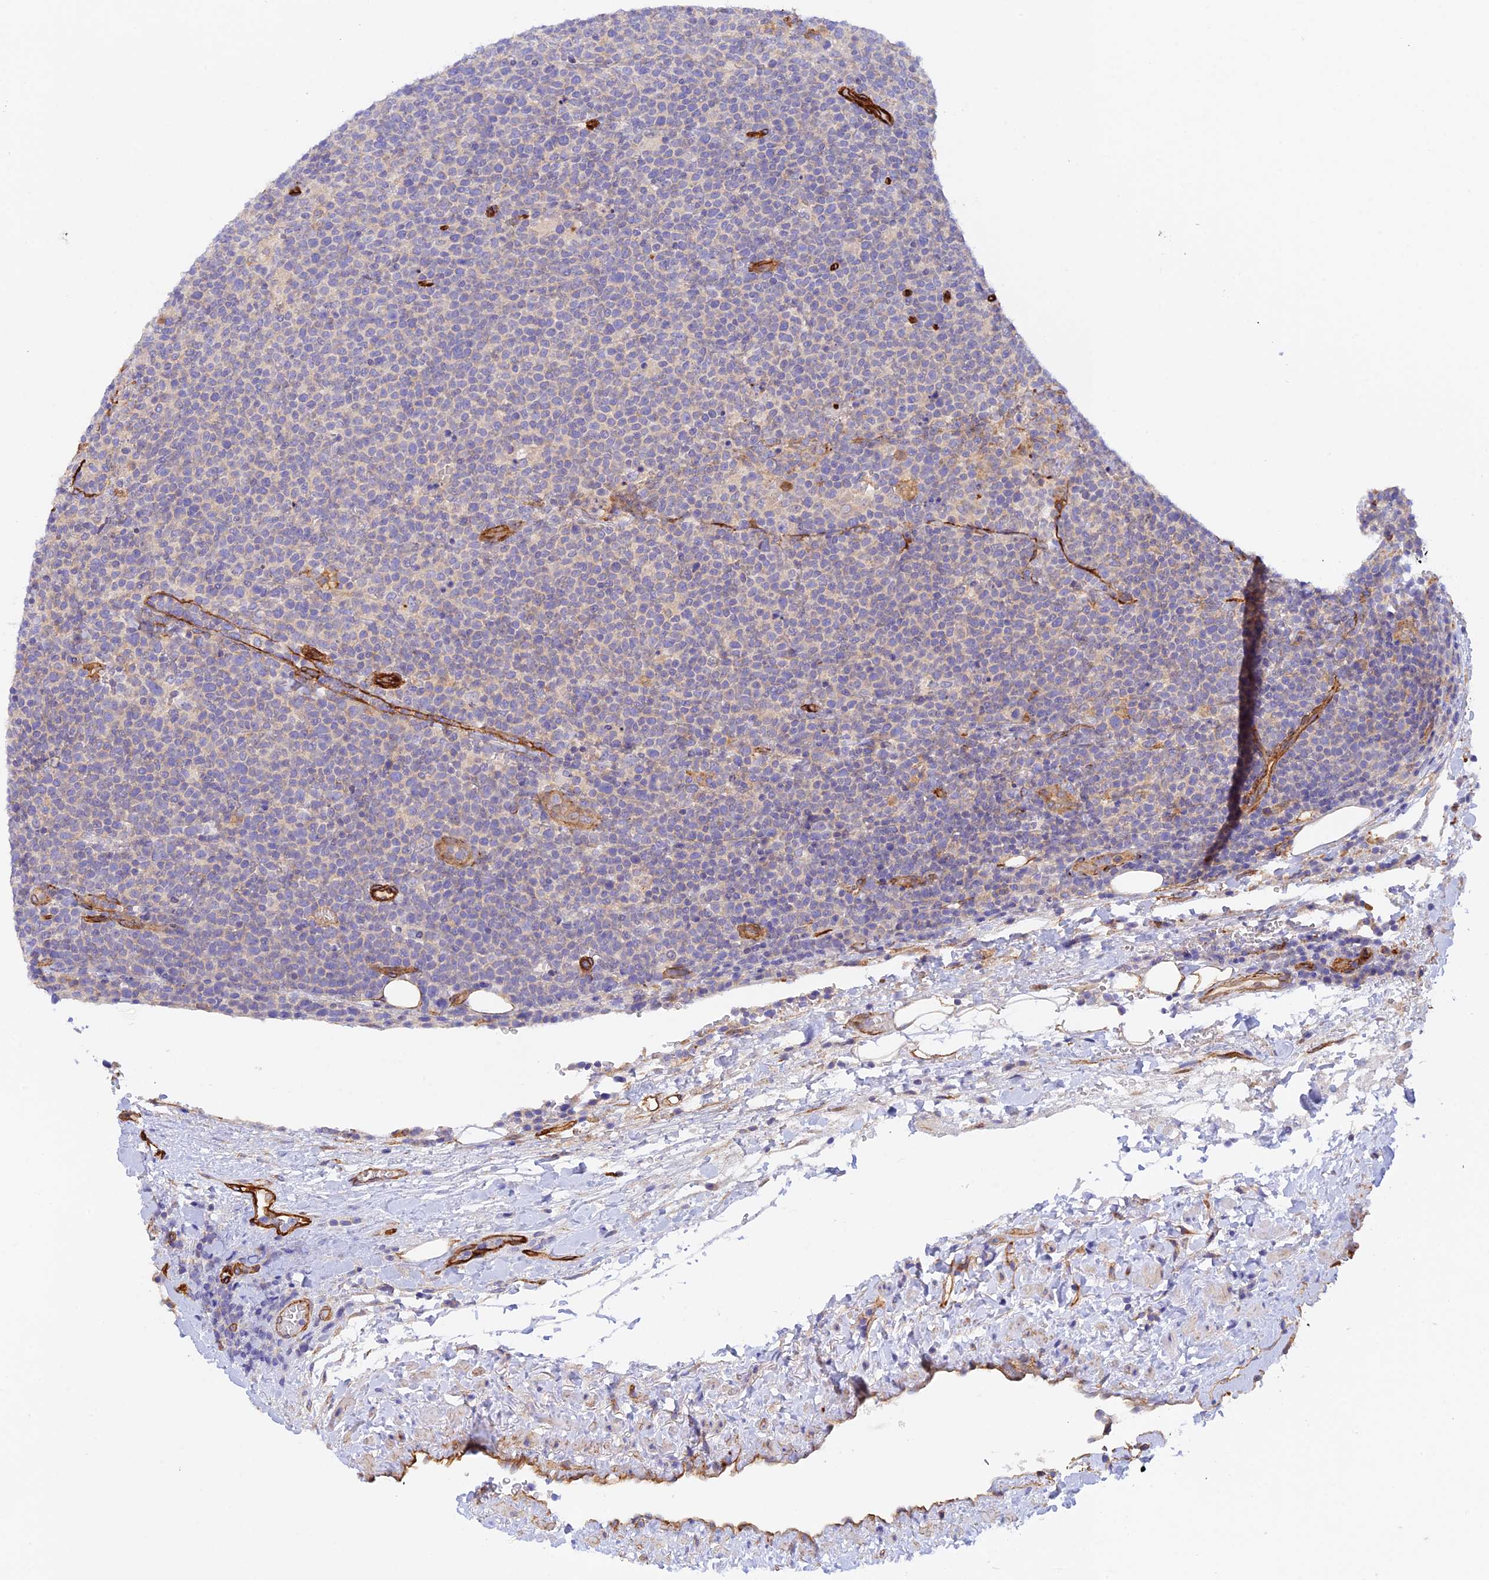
{"staining": {"intensity": "negative", "quantity": "none", "location": "none"}, "tissue": "lymphoma", "cell_type": "Tumor cells", "image_type": "cancer", "snomed": [{"axis": "morphology", "description": "Malignant lymphoma, non-Hodgkin's type, High grade"}, {"axis": "topography", "description": "Lymph node"}], "caption": "Tumor cells show no significant expression in high-grade malignant lymphoma, non-Hodgkin's type.", "gene": "MYO9A", "patient": {"sex": "male", "age": 61}}